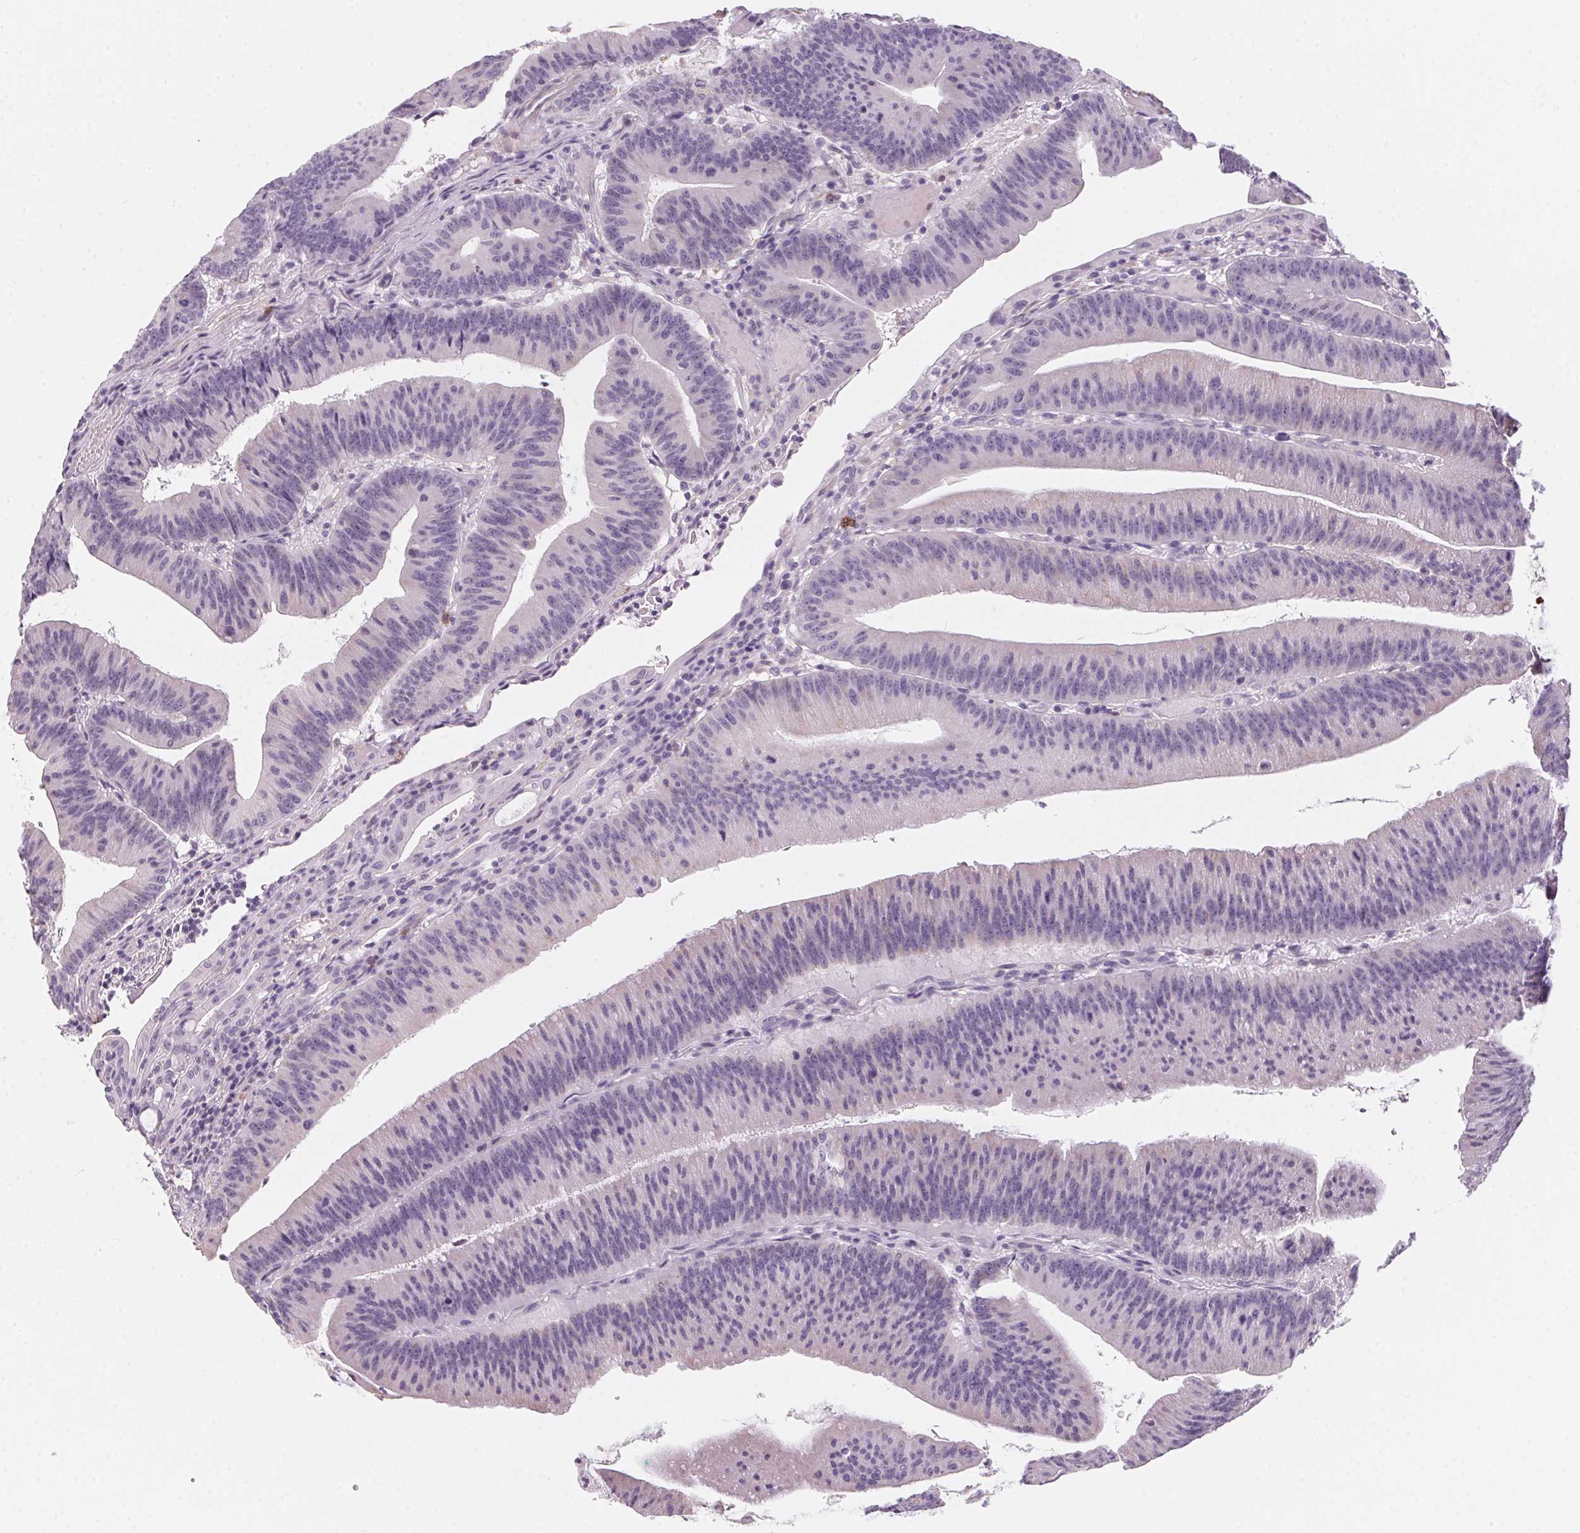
{"staining": {"intensity": "negative", "quantity": "none", "location": "none"}, "tissue": "colorectal cancer", "cell_type": "Tumor cells", "image_type": "cancer", "snomed": [{"axis": "morphology", "description": "Adenocarcinoma, NOS"}, {"axis": "topography", "description": "Colon"}], "caption": "Immunohistochemistry (IHC) image of human colorectal adenocarcinoma stained for a protein (brown), which reveals no staining in tumor cells. (DAB (3,3'-diaminobenzidine) immunohistochemistry visualized using brightfield microscopy, high magnification).", "gene": "PRPH", "patient": {"sex": "female", "age": 78}}